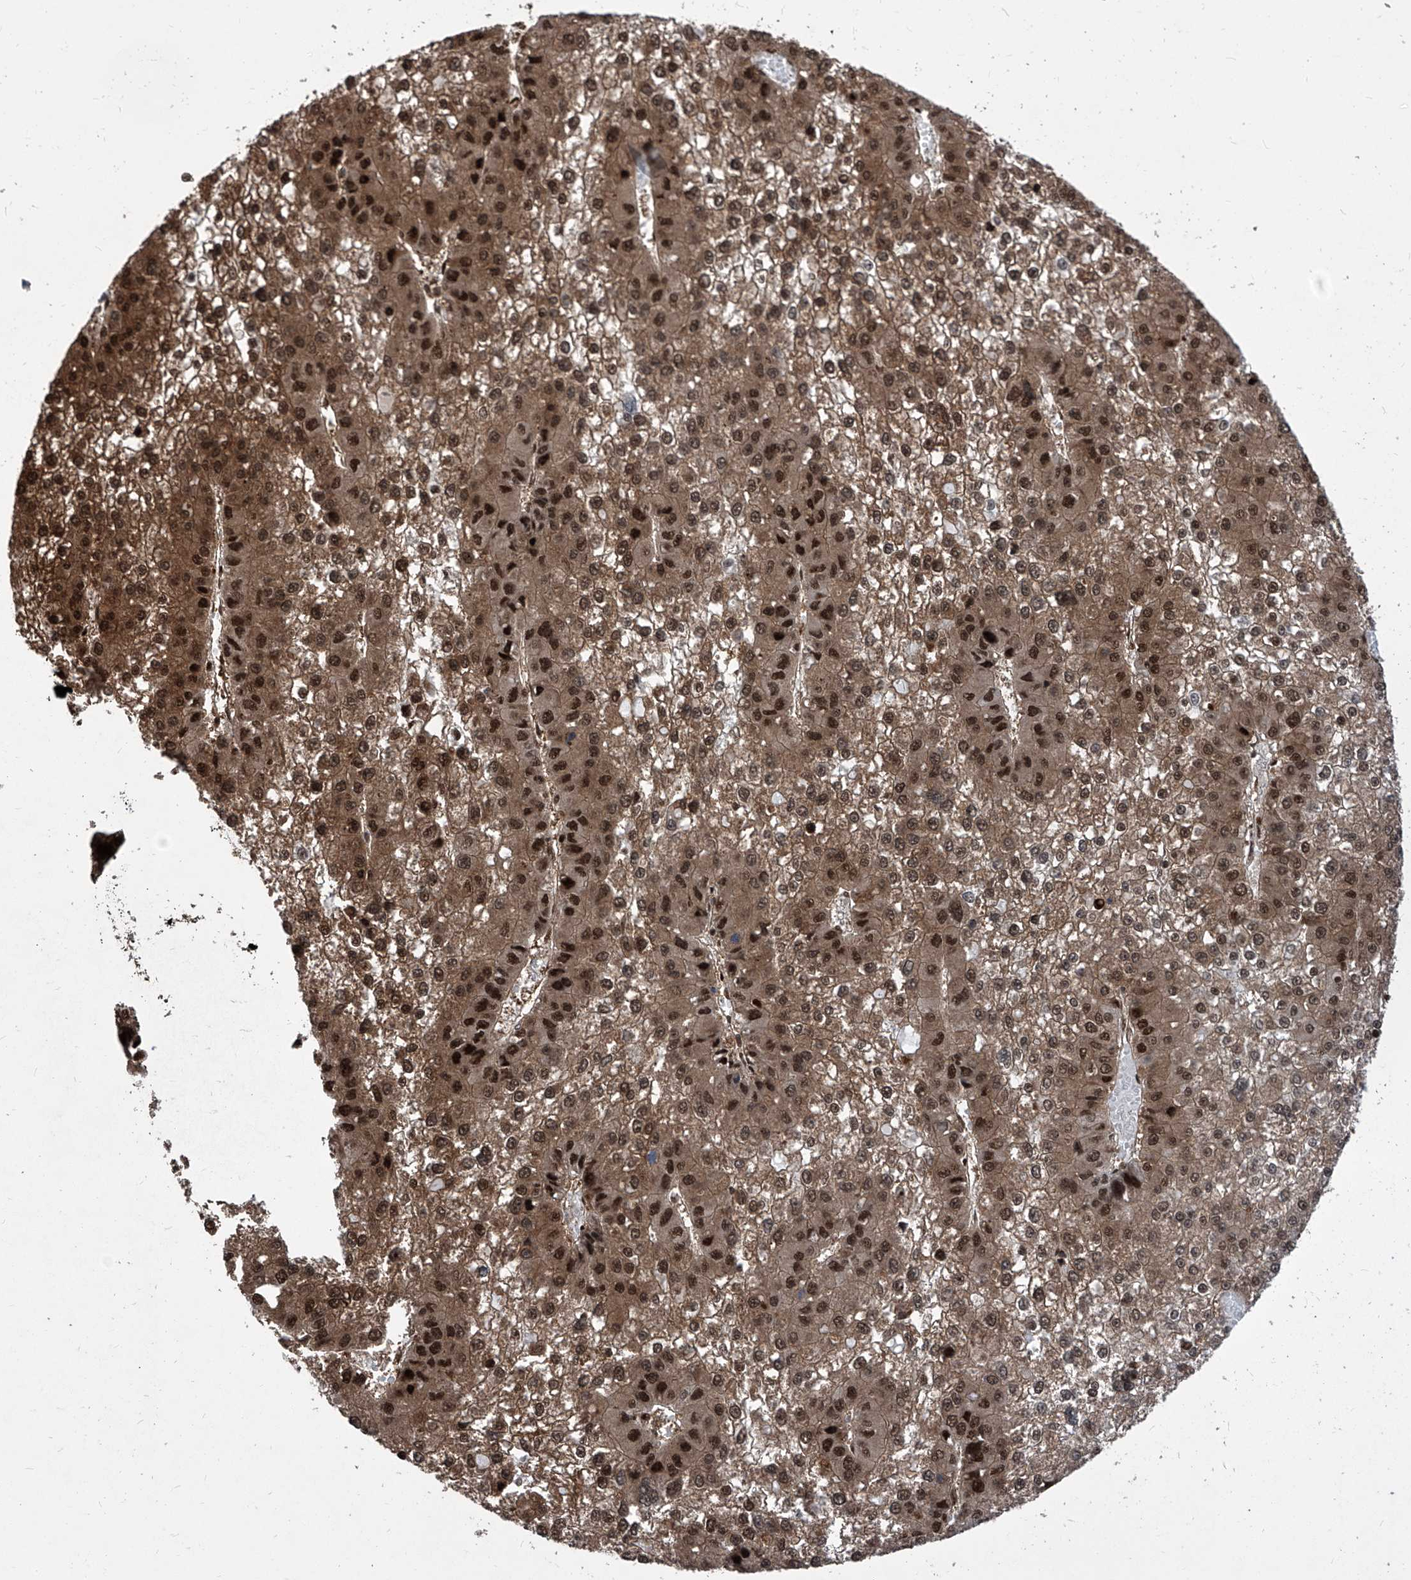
{"staining": {"intensity": "strong", "quantity": ">75%", "location": "cytoplasmic/membranous,nuclear"}, "tissue": "liver cancer", "cell_type": "Tumor cells", "image_type": "cancer", "snomed": [{"axis": "morphology", "description": "Carcinoma, Hepatocellular, NOS"}, {"axis": "topography", "description": "Liver"}], "caption": "There is high levels of strong cytoplasmic/membranous and nuclear expression in tumor cells of liver hepatocellular carcinoma, as demonstrated by immunohistochemical staining (brown color).", "gene": "PSMB1", "patient": {"sex": "female", "age": 73}}